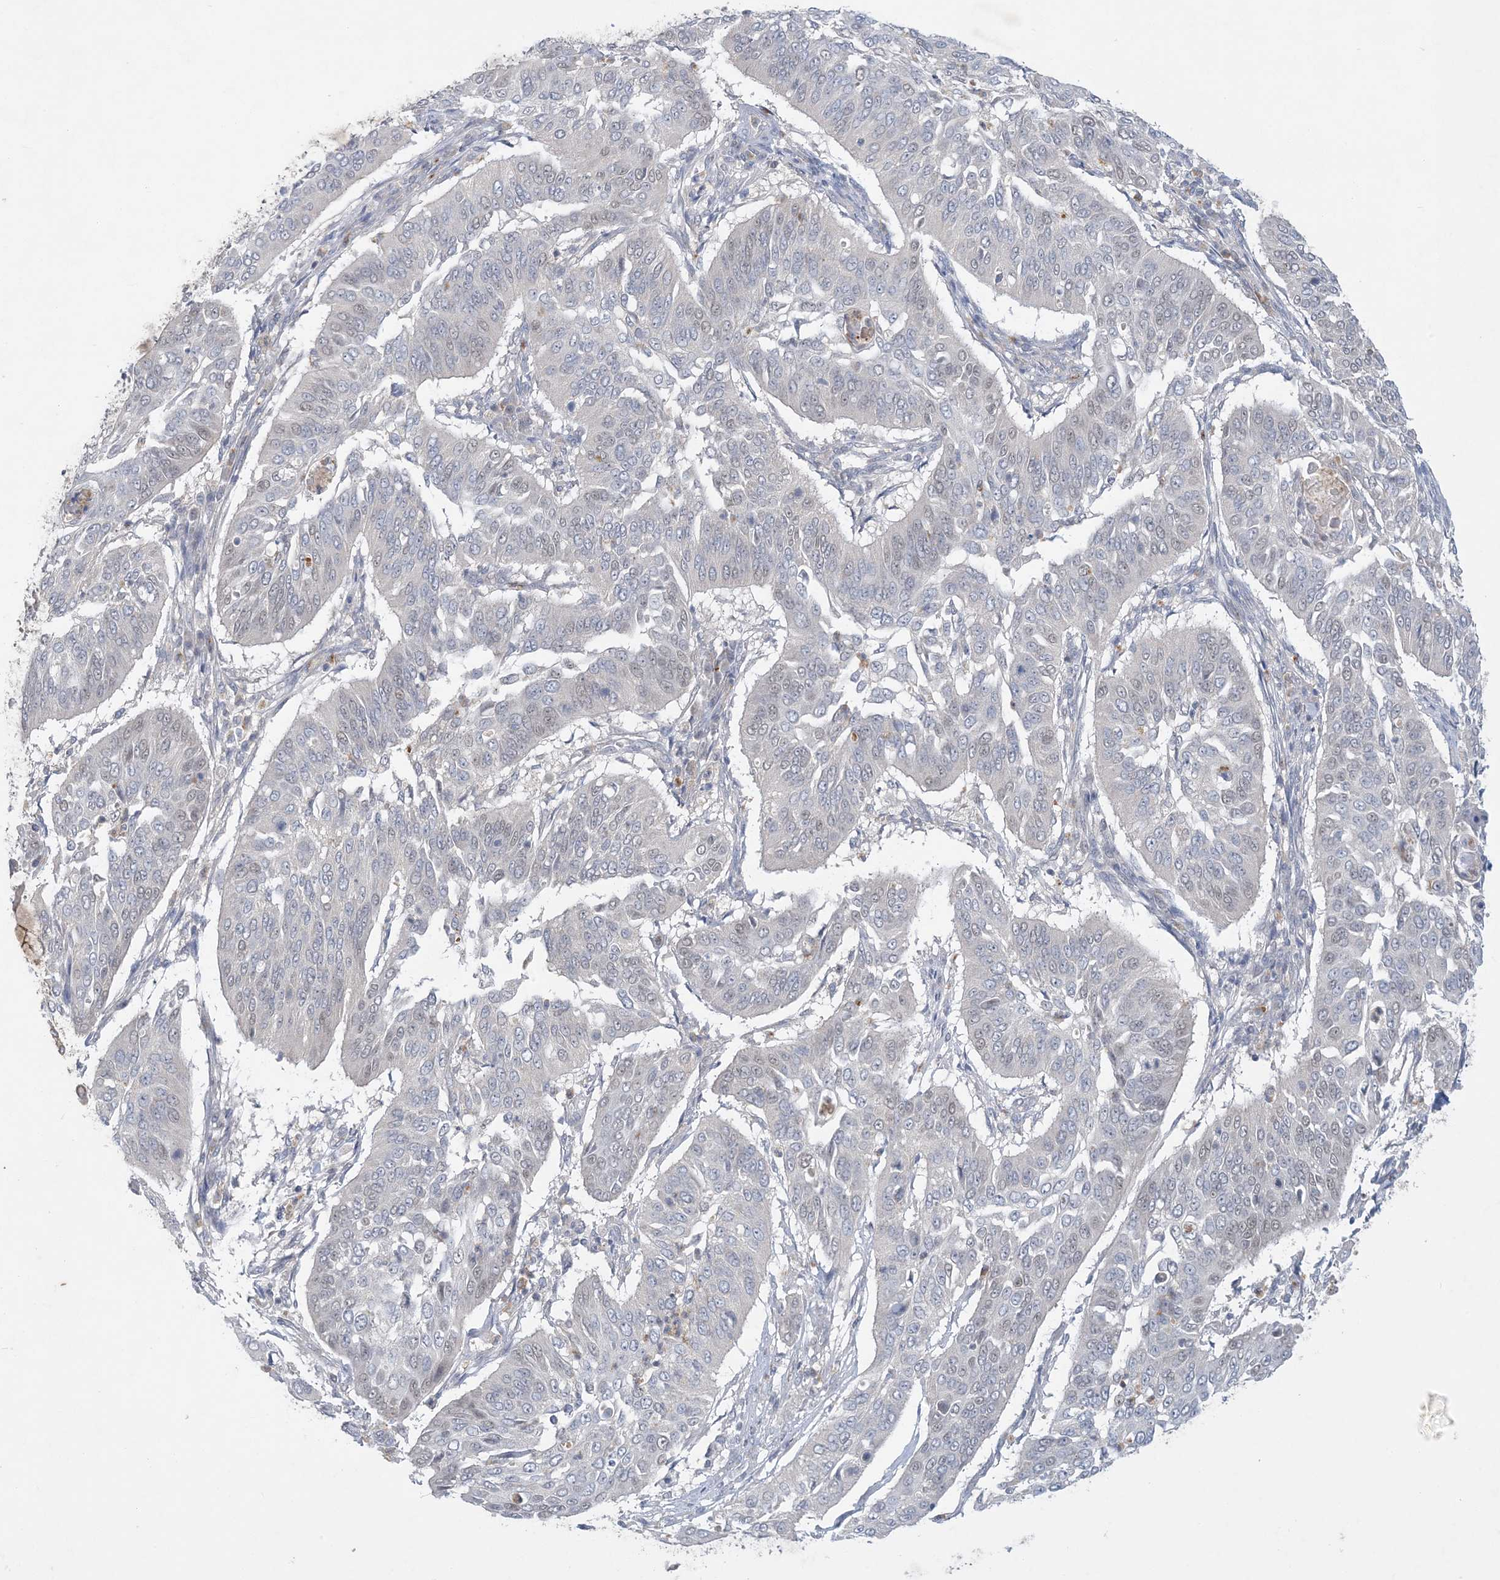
{"staining": {"intensity": "negative", "quantity": "none", "location": "none"}, "tissue": "cervical cancer", "cell_type": "Tumor cells", "image_type": "cancer", "snomed": [{"axis": "morphology", "description": "Normal tissue, NOS"}, {"axis": "morphology", "description": "Squamous cell carcinoma, NOS"}, {"axis": "topography", "description": "Cervix"}], "caption": "Tumor cells are negative for brown protein staining in cervical cancer. (DAB immunohistochemistry (IHC), high magnification).", "gene": "KIF3A", "patient": {"sex": "female", "age": 39}}